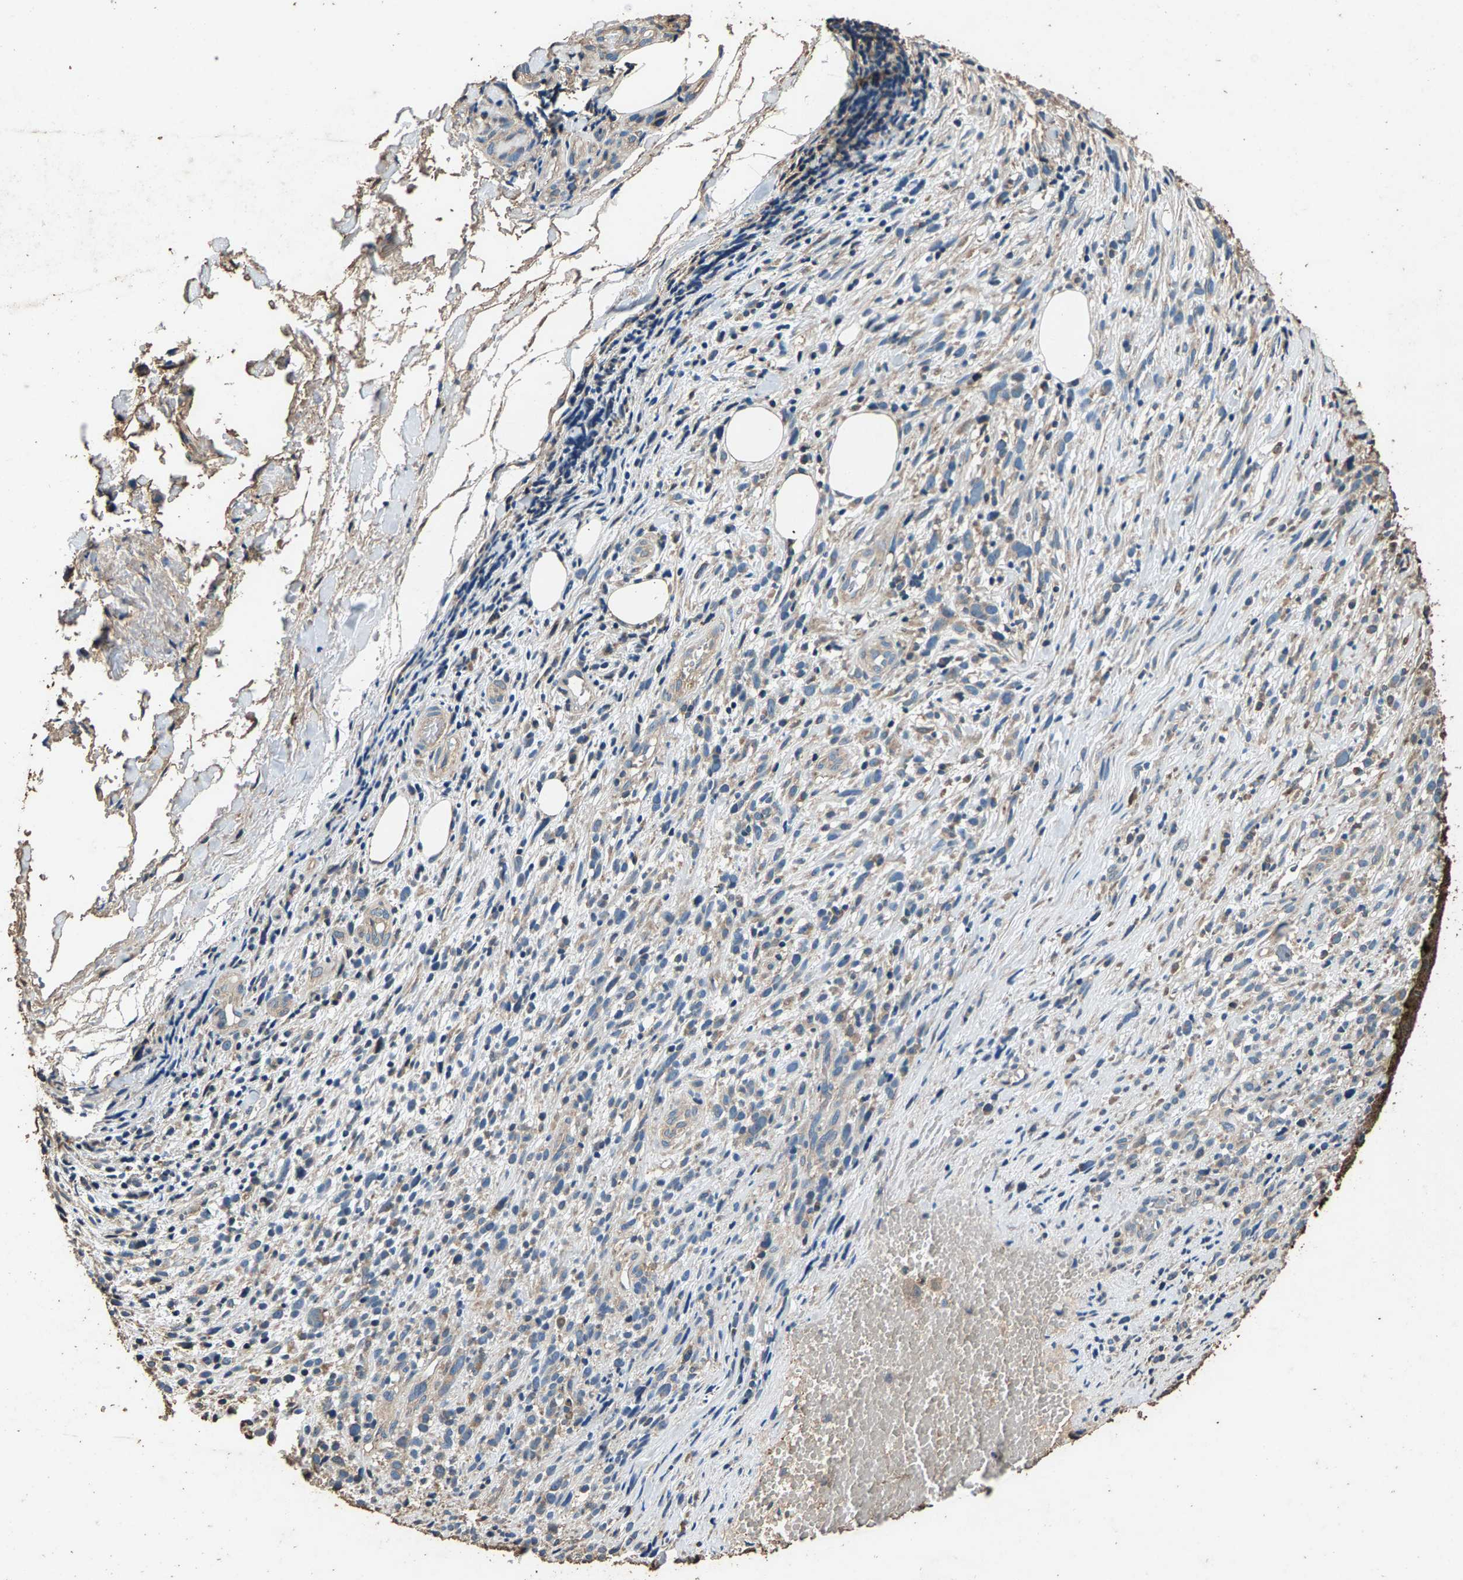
{"staining": {"intensity": "weak", "quantity": "<25%", "location": "cytoplasmic/membranous"}, "tissue": "melanoma", "cell_type": "Tumor cells", "image_type": "cancer", "snomed": [{"axis": "morphology", "description": "Malignant melanoma, NOS"}, {"axis": "topography", "description": "Skin"}], "caption": "Tumor cells are negative for protein expression in human melanoma.", "gene": "MRPL27", "patient": {"sex": "female", "age": 55}}